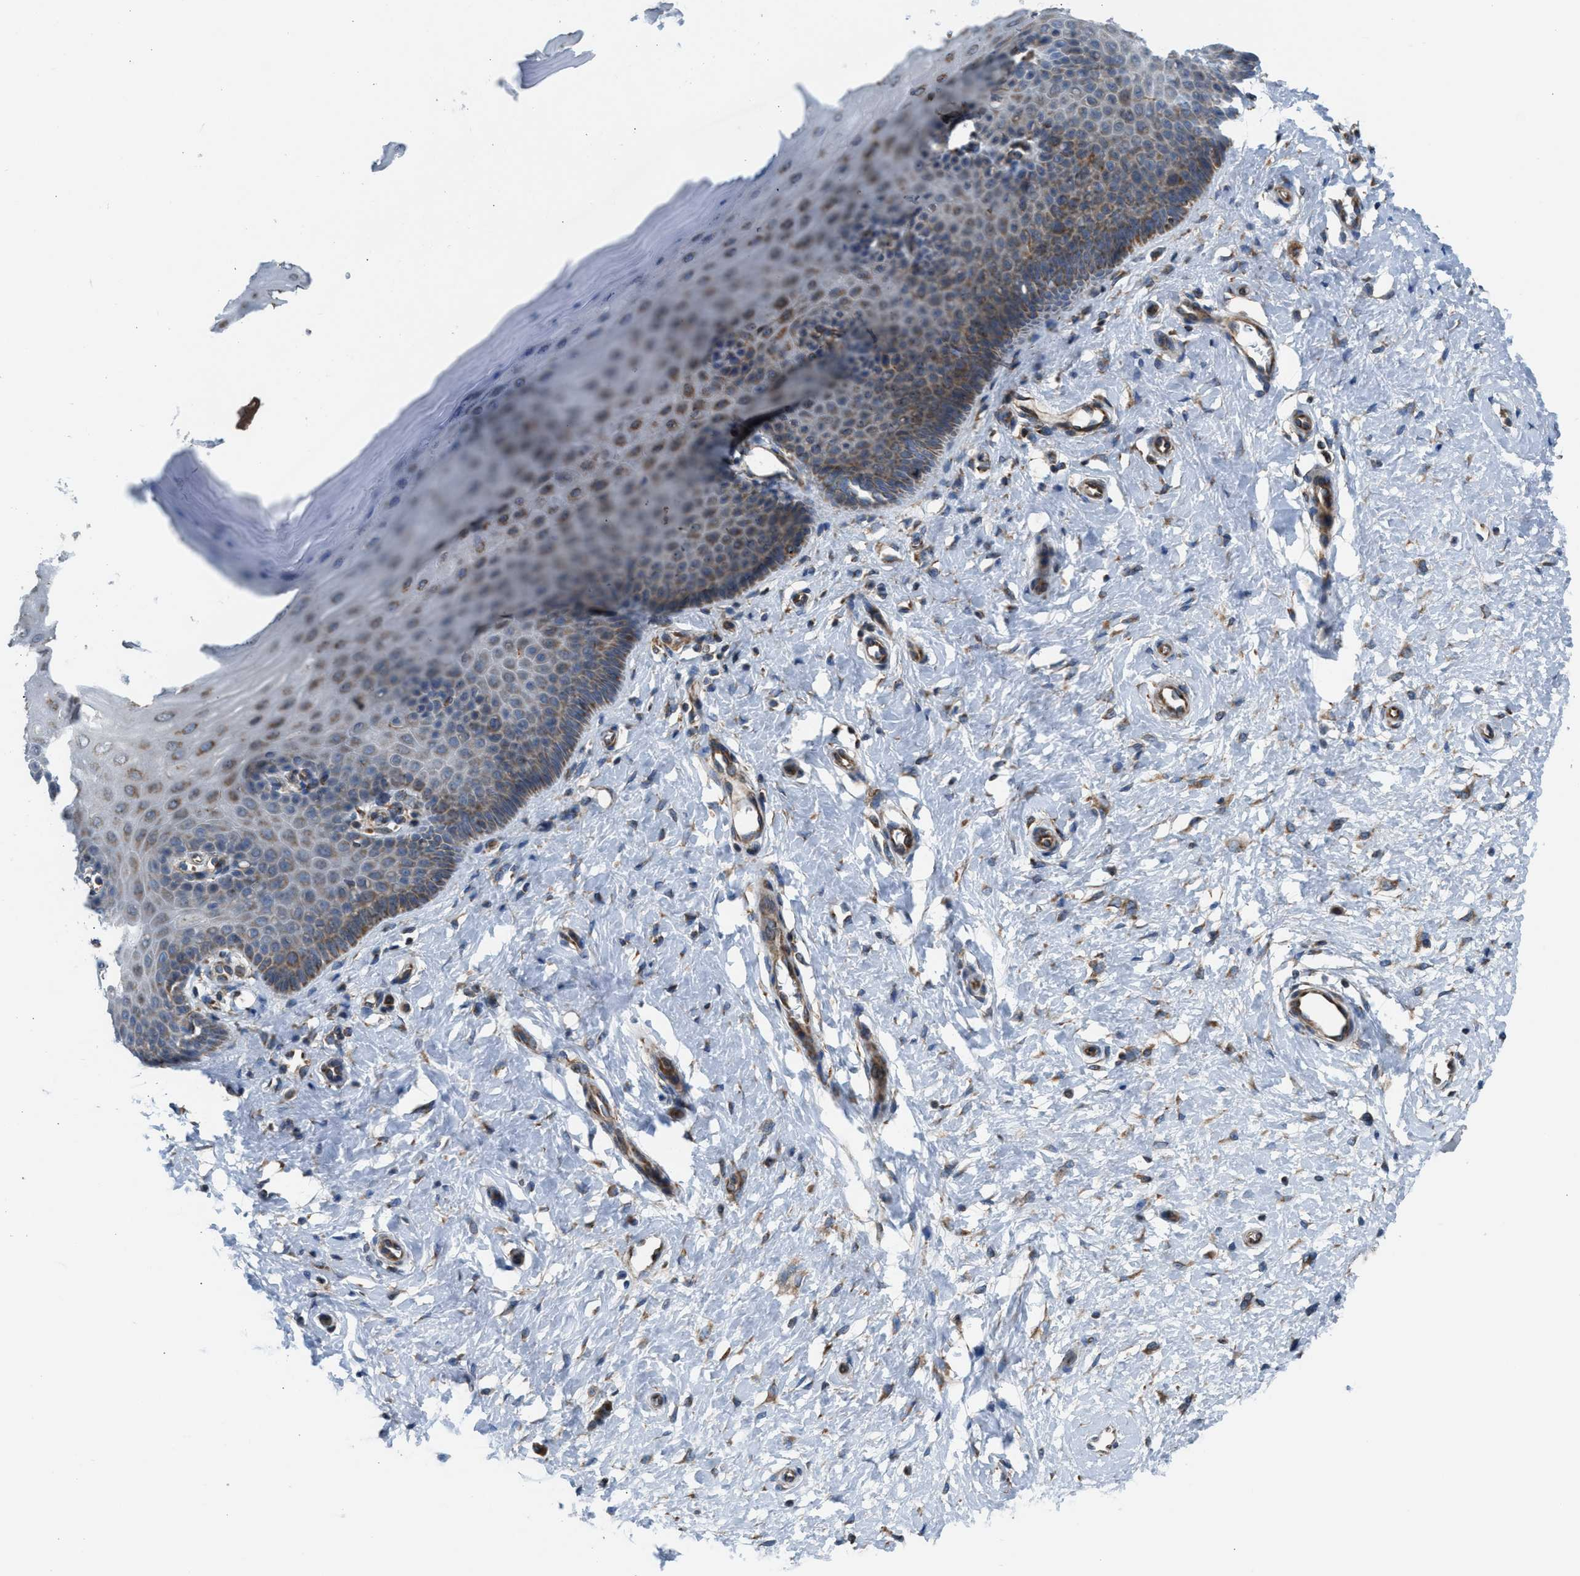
{"staining": {"intensity": "moderate", "quantity": ">75%", "location": "cytoplasmic/membranous"}, "tissue": "cervix", "cell_type": "Squamous epithelial cells", "image_type": "normal", "snomed": [{"axis": "morphology", "description": "Normal tissue, NOS"}, {"axis": "topography", "description": "Cervix"}], "caption": "High-magnification brightfield microscopy of normal cervix stained with DAB (3,3'-diaminobenzidine) (brown) and counterstained with hematoxylin (blue). squamous epithelial cells exhibit moderate cytoplasmic/membranous expression is seen in about>75% of cells. (DAB (3,3'-diaminobenzidine) IHC, brown staining for protein, blue staining for nuclei).", "gene": "SLC10A3", "patient": {"sex": "female", "age": 55}}